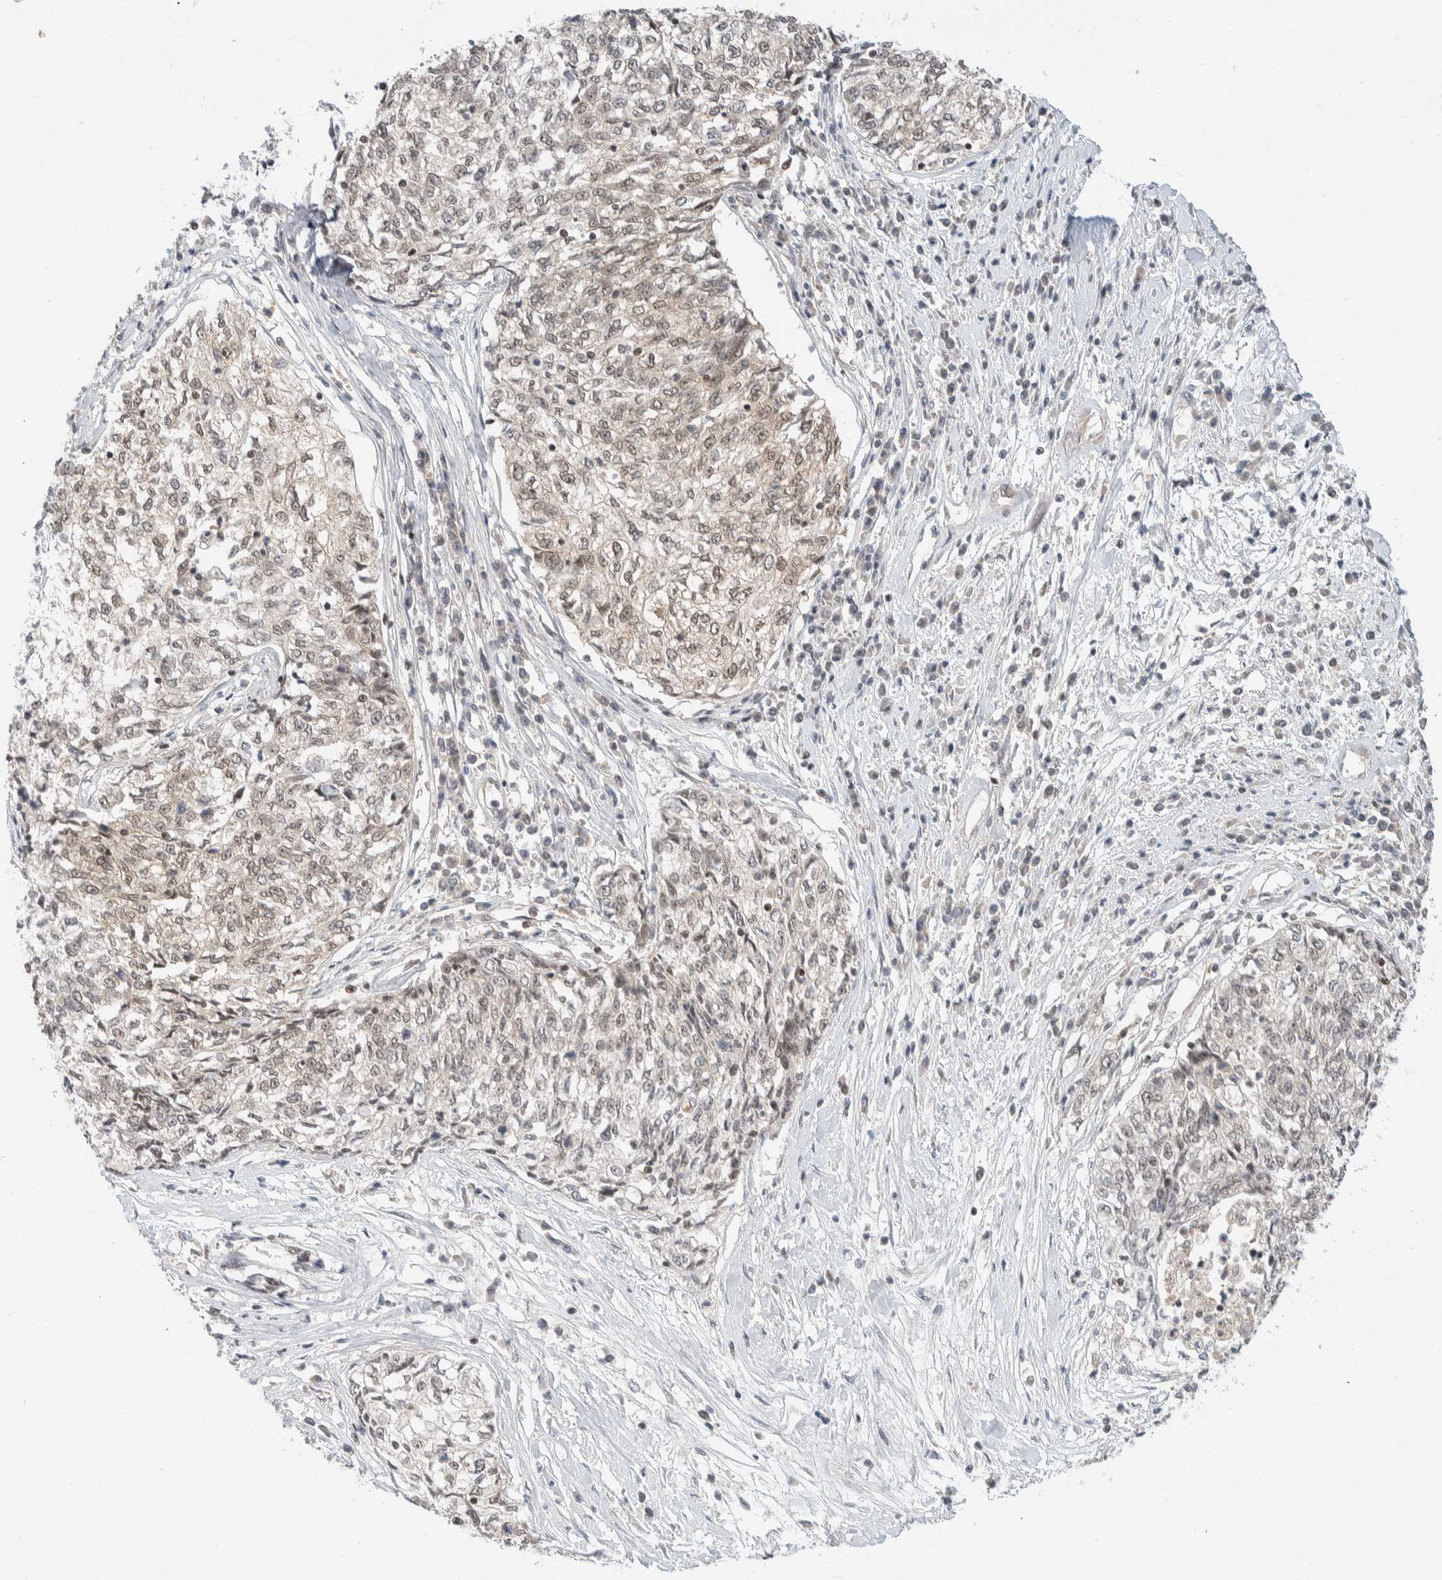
{"staining": {"intensity": "weak", "quantity": "<25%", "location": "nuclear"}, "tissue": "cervical cancer", "cell_type": "Tumor cells", "image_type": "cancer", "snomed": [{"axis": "morphology", "description": "Squamous cell carcinoma, NOS"}, {"axis": "topography", "description": "Cervix"}], "caption": "Tumor cells are negative for brown protein staining in cervical squamous cell carcinoma. Brightfield microscopy of IHC stained with DAB (3,3'-diaminobenzidine) (brown) and hematoxylin (blue), captured at high magnification.", "gene": "C8orf76", "patient": {"sex": "female", "age": 57}}